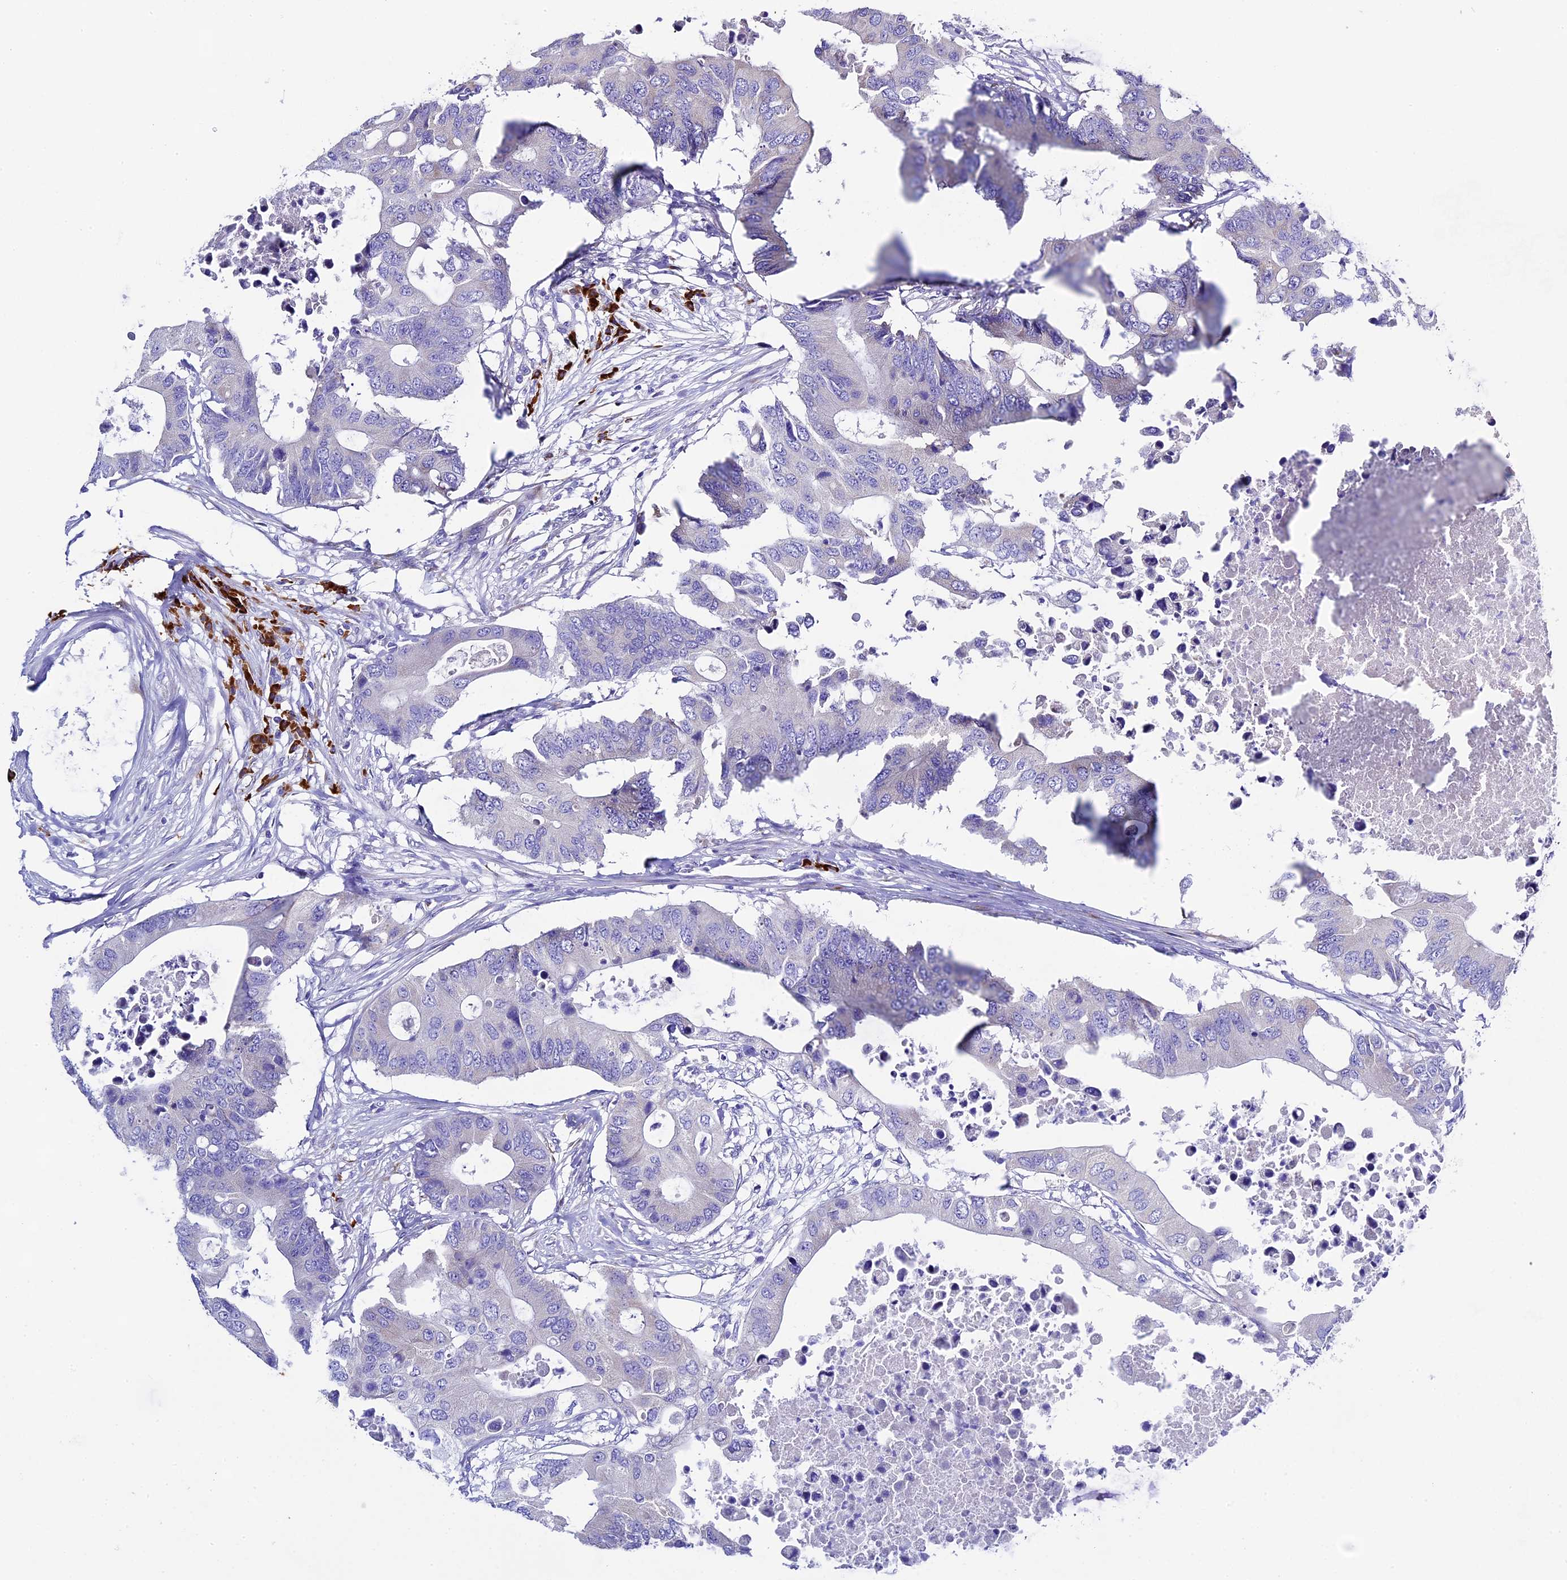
{"staining": {"intensity": "negative", "quantity": "none", "location": "none"}, "tissue": "colorectal cancer", "cell_type": "Tumor cells", "image_type": "cancer", "snomed": [{"axis": "morphology", "description": "Adenocarcinoma, NOS"}, {"axis": "topography", "description": "Colon"}], "caption": "IHC micrograph of human colorectal adenocarcinoma stained for a protein (brown), which demonstrates no positivity in tumor cells. (Stains: DAB IHC with hematoxylin counter stain, Microscopy: brightfield microscopy at high magnification).", "gene": "FKBP11", "patient": {"sex": "male", "age": 71}}